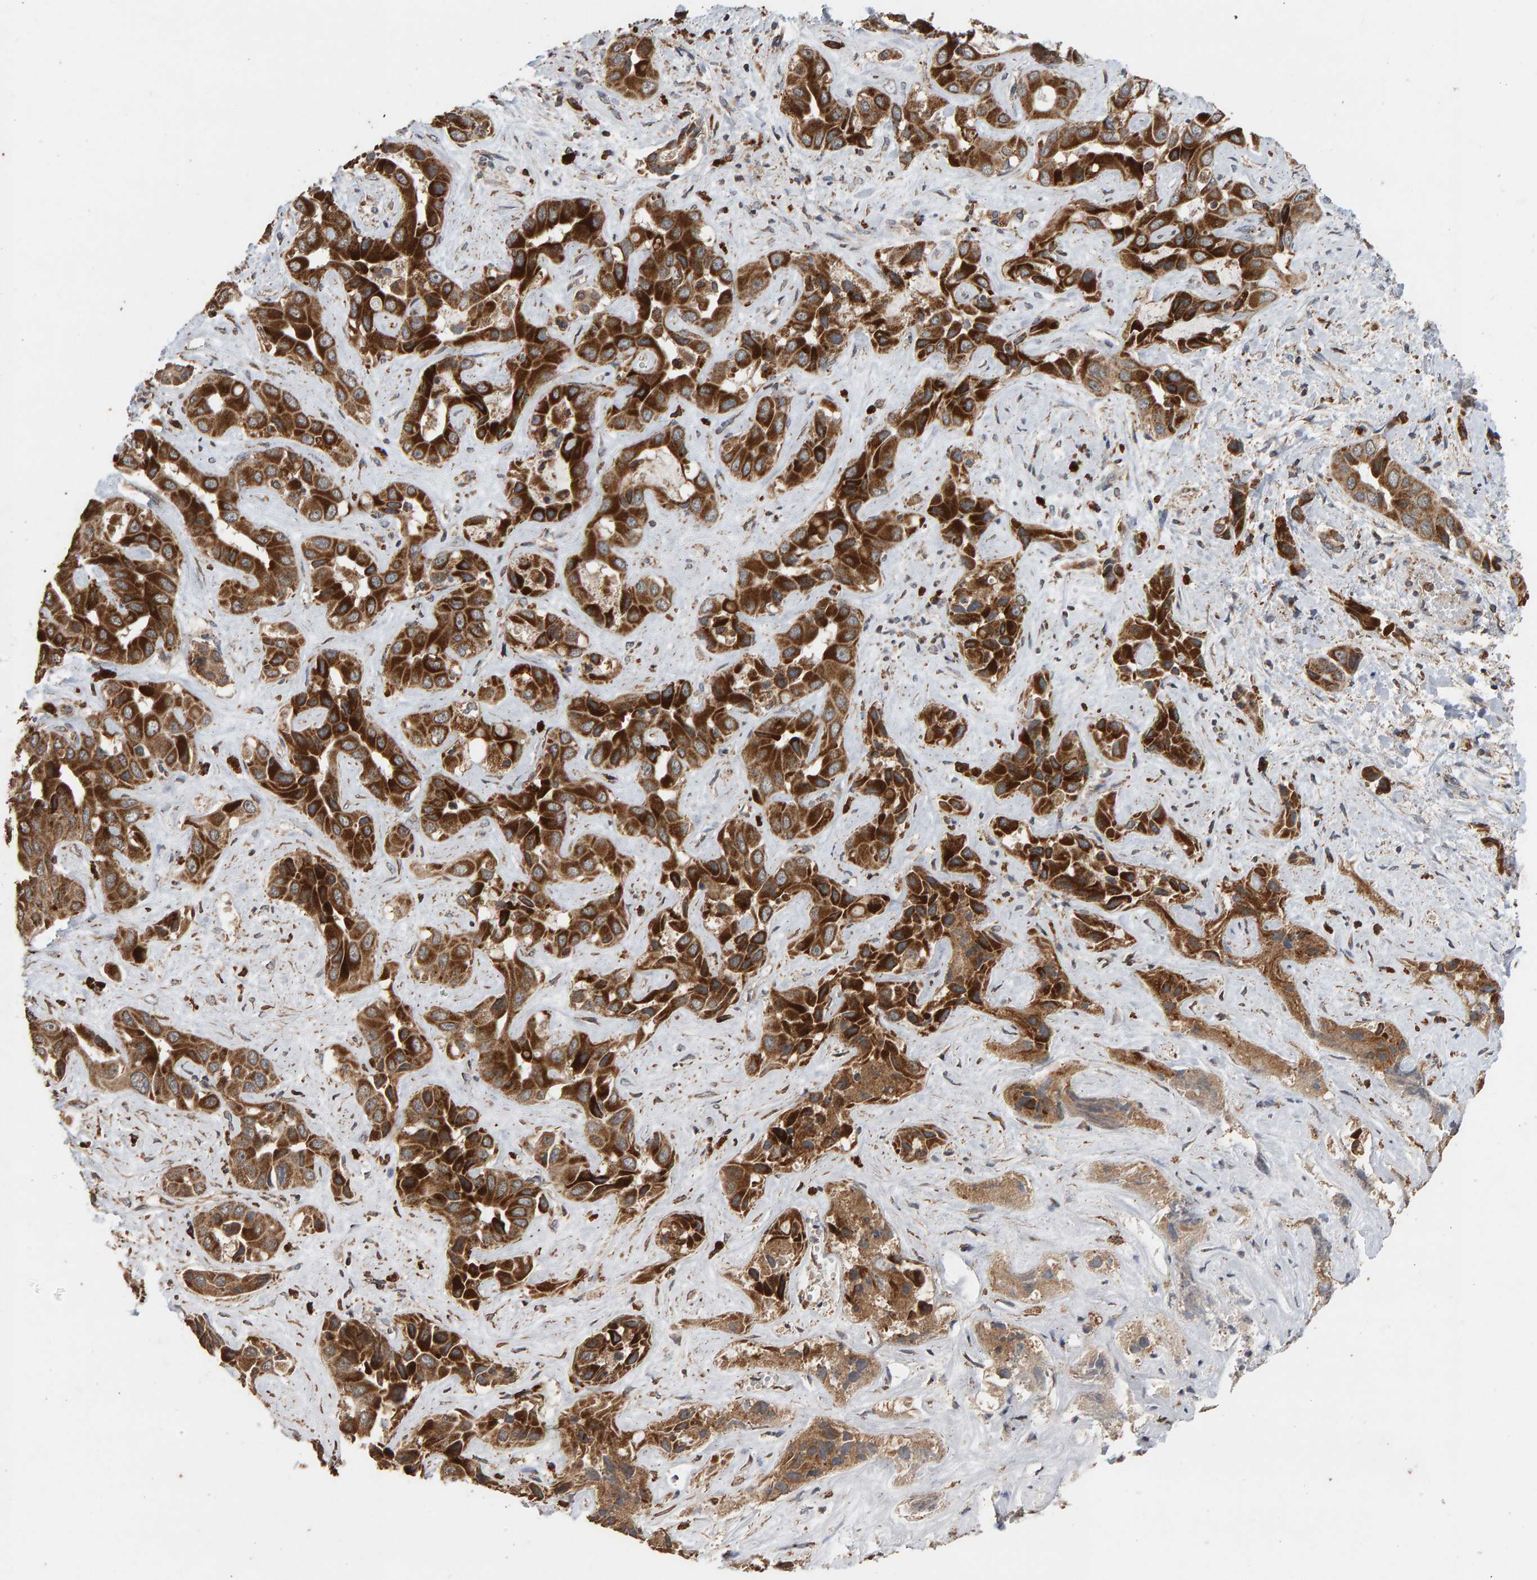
{"staining": {"intensity": "strong", "quantity": ">75%", "location": "cytoplasmic/membranous"}, "tissue": "liver cancer", "cell_type": "Tumor cells", "image_type": "cancer", "snomed": [{"axis": "morphology", "description": "Cholangiocarcinoma"}, {"axis": "topography", "description": "Liver"}], "caption": "An immunohistochemistry photomicrograph of tumor tissue is shown. Protein staining in brown labels strong cytoplasmic/membranous positivity in cholangiocarcinoma (liver) within tumor cells.", "gene": "GSTK1", "patient": {"sex": "female", "age": 52}}